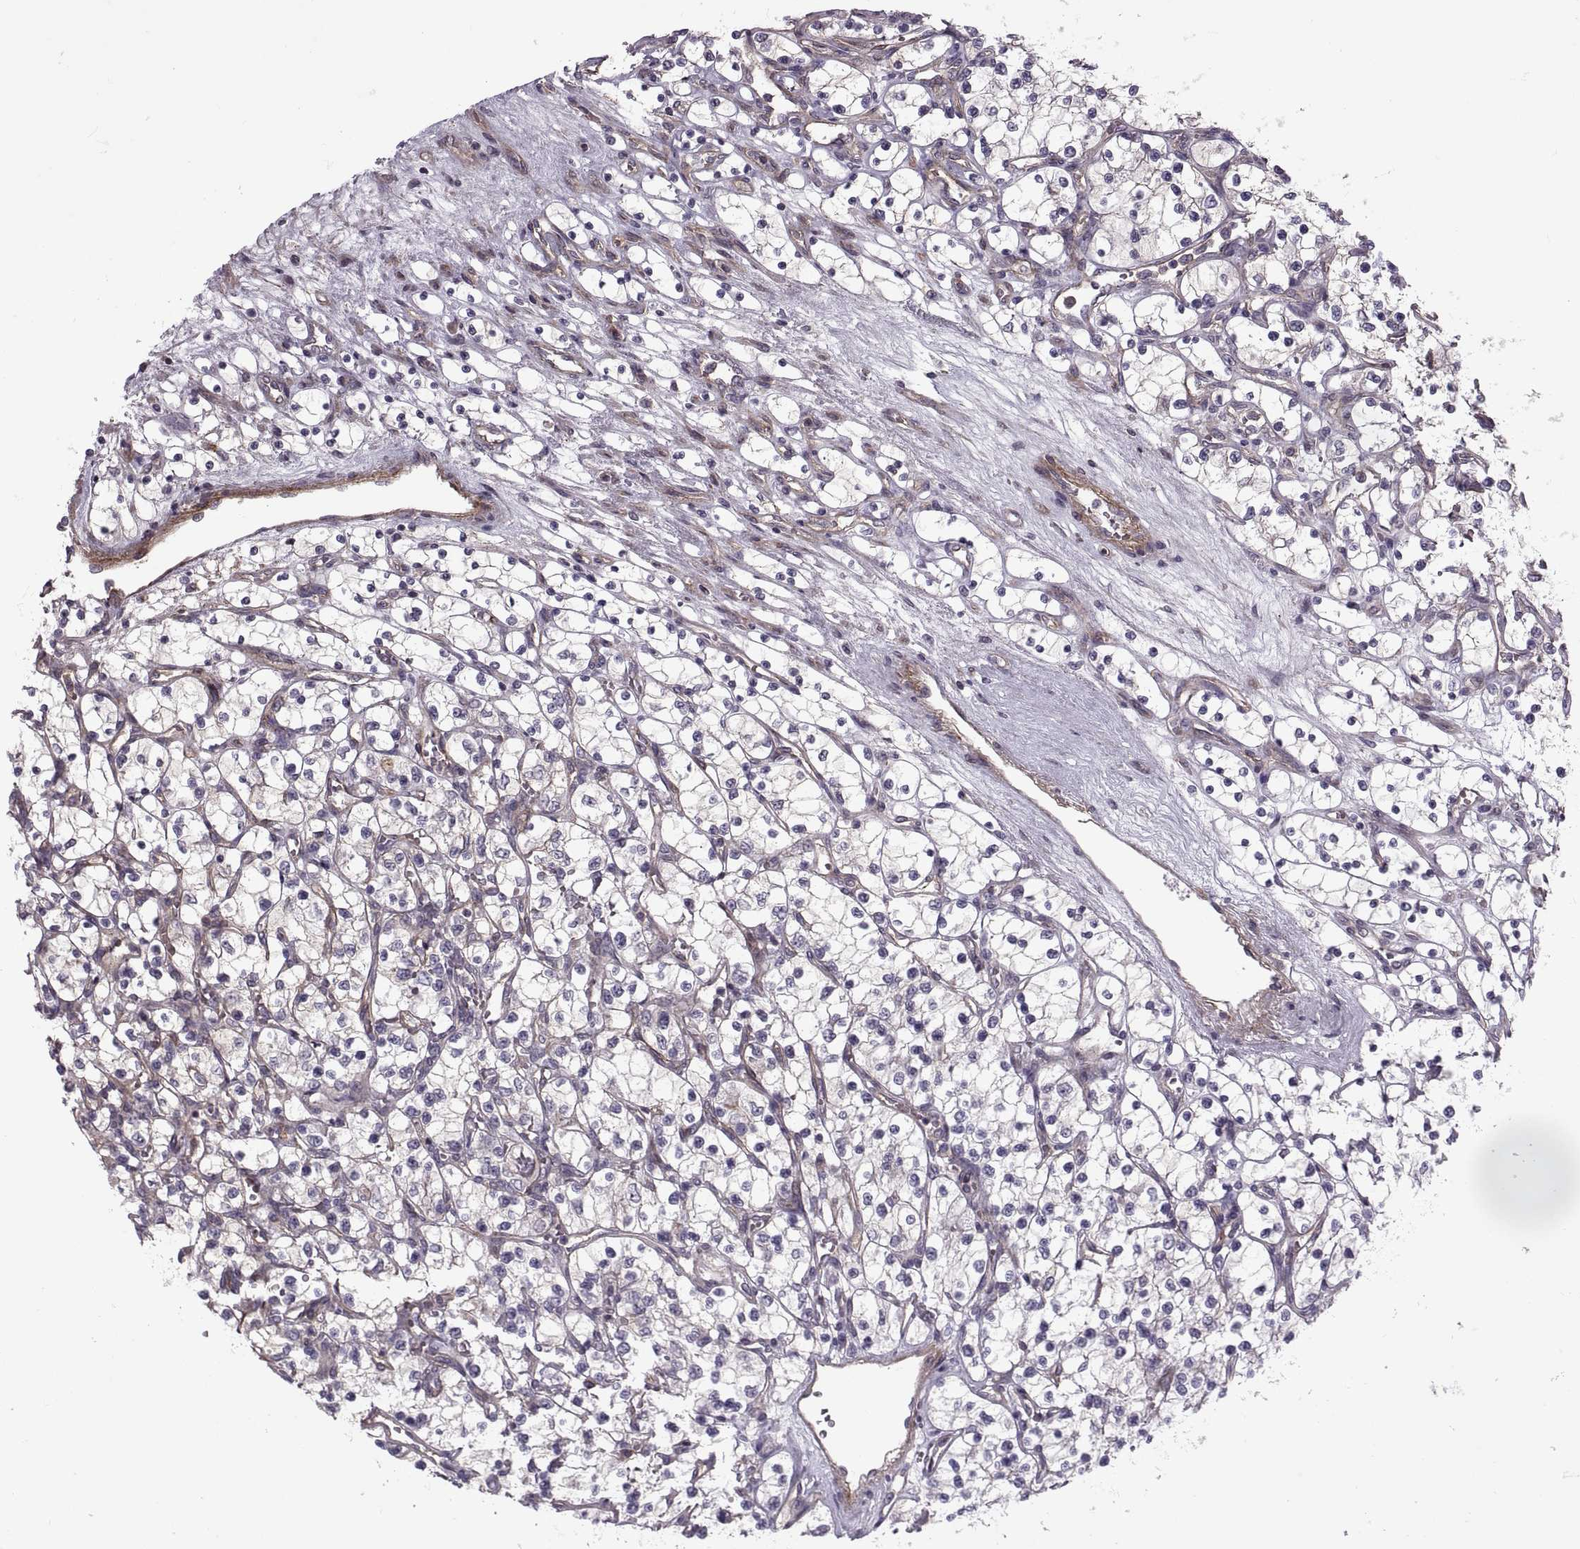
{"staining": {"intensity": "negative", "quantity": "none", "location": "none"}, "tissue": "renal cancer", "cell_type": "Tumor cells", "image_type": "cancer", "snomed": [{"axis": "morphology", "description": "Adenocarcinoma, NOS"}, {"axis": "topography", "description": "Kidney"}], "caption": "DAB immunohistochemical staining of human renal adenocarcinoma displays no significant positivity in tumor cells.", "gene": "ODF3", "patient": {"sex": "female", "age": 69}}